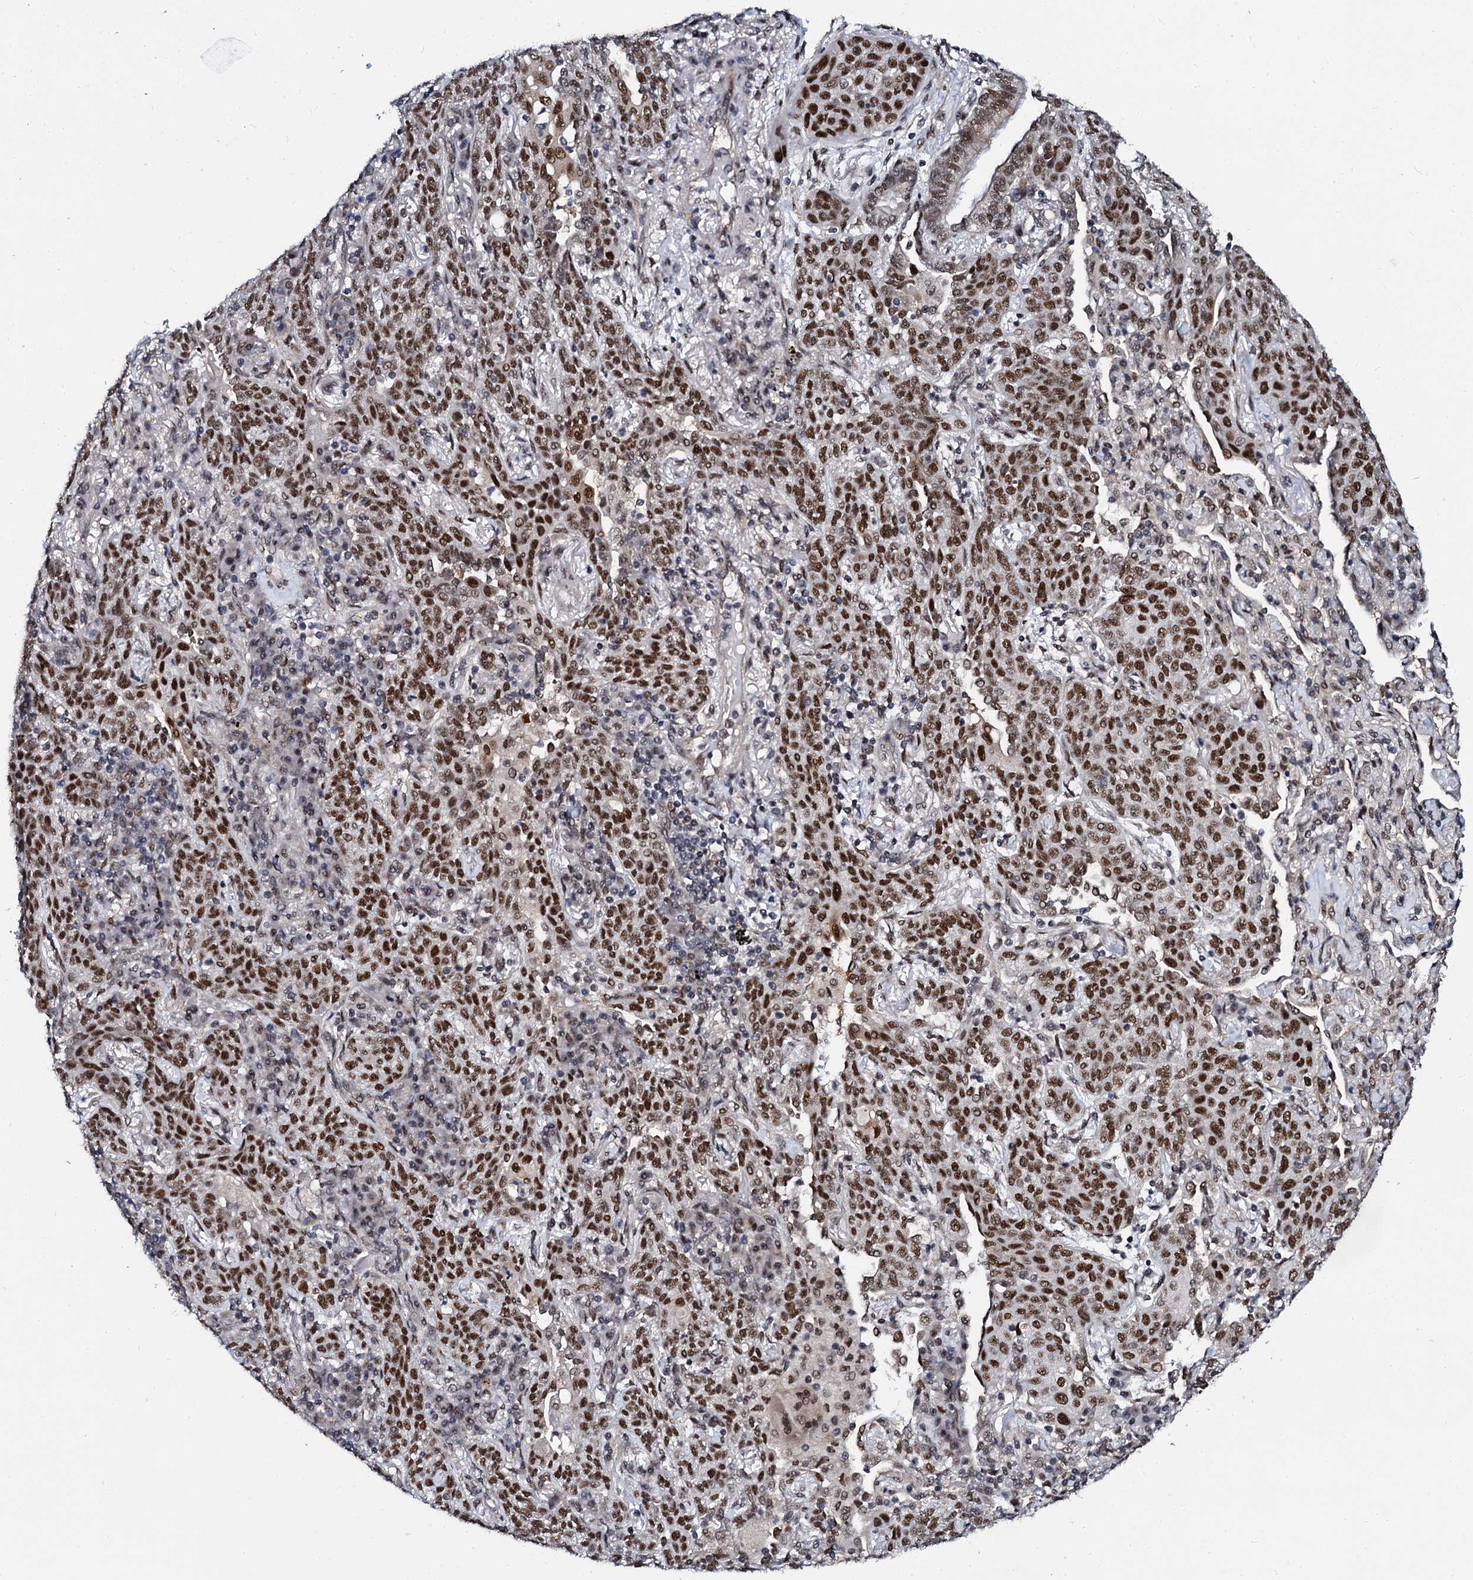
{"staining": {"intensity": "strong", "quantity": ">75%", "location": "nuclear"}, "tissue": "lung cancer", "cell_type": "Tumor cells", "image_type": "cancer", "snomed": [{"axis": "morphology", "description": "Squamous cell carcinoma, NOS"}, {"axis": "topography", "description": "Lung"}], "caption": "Squamous cell carcinoma (lung) stained with a brown dye demonstrates strong nuclear positive staining in about >75% of tumor cells.", "gene": "CSTF3", "patient": {"sex": "female", "age": 70}}